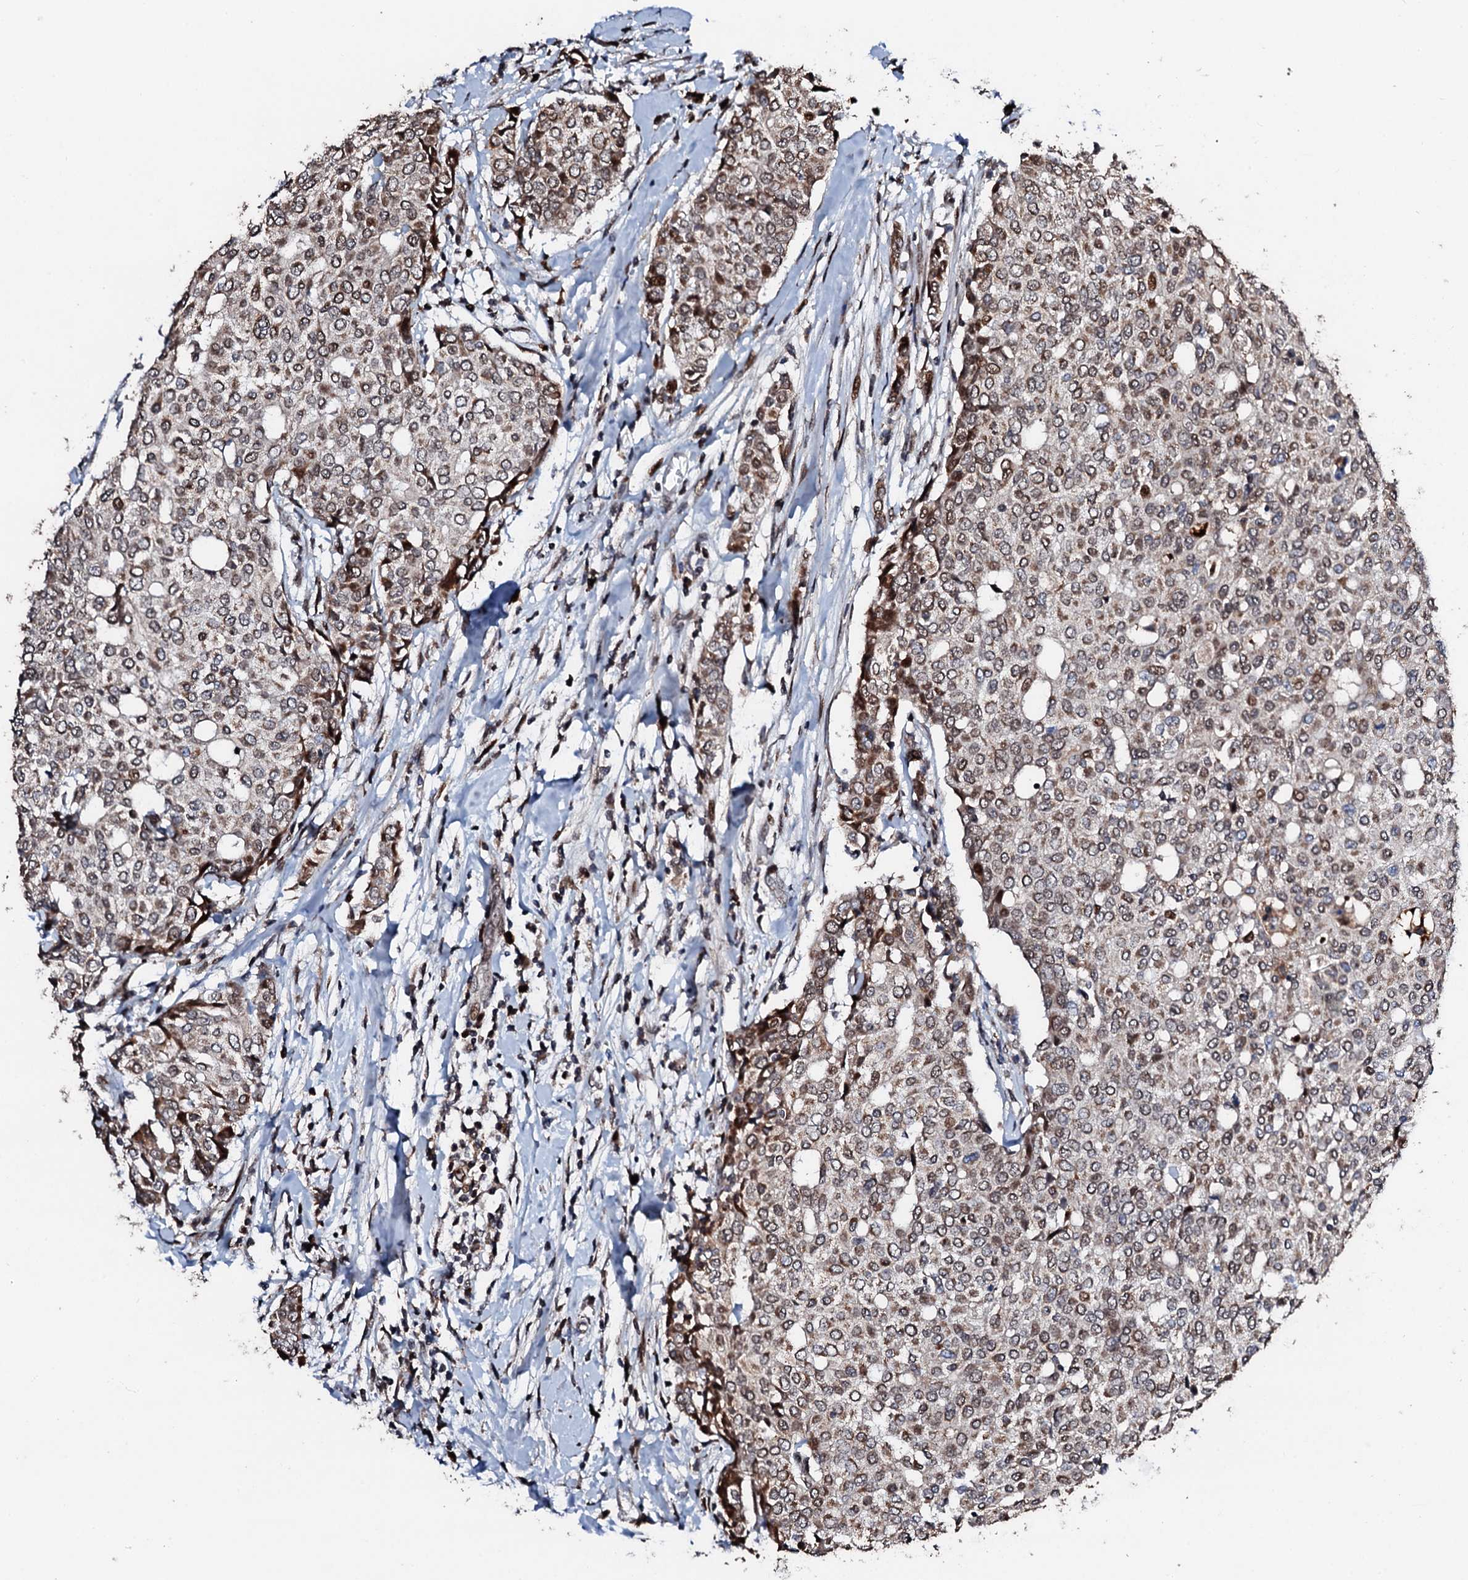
{"staining": {"intensity": "moderate", "quantity": ">75%", "location": "cytoplasmic/membranous,nuclear"}, "tissue": "breast cancer", "cell_type": "Tumor cells", "image_type": "cancer", "snomed": [{"axis": "morphology", "description": "Lobular carcinoma"}, {"axis": "topography", "description": "Breast"}], "caption": "Protein expression by immunohistochemistry shows moderate cytoplasmic/membranous and nuclear positivity in approximately >75% of tumor cells in lobular carcinoma (breast).", "gene": "KIF18A", "patient": {"sex": "female", "age": 51}}